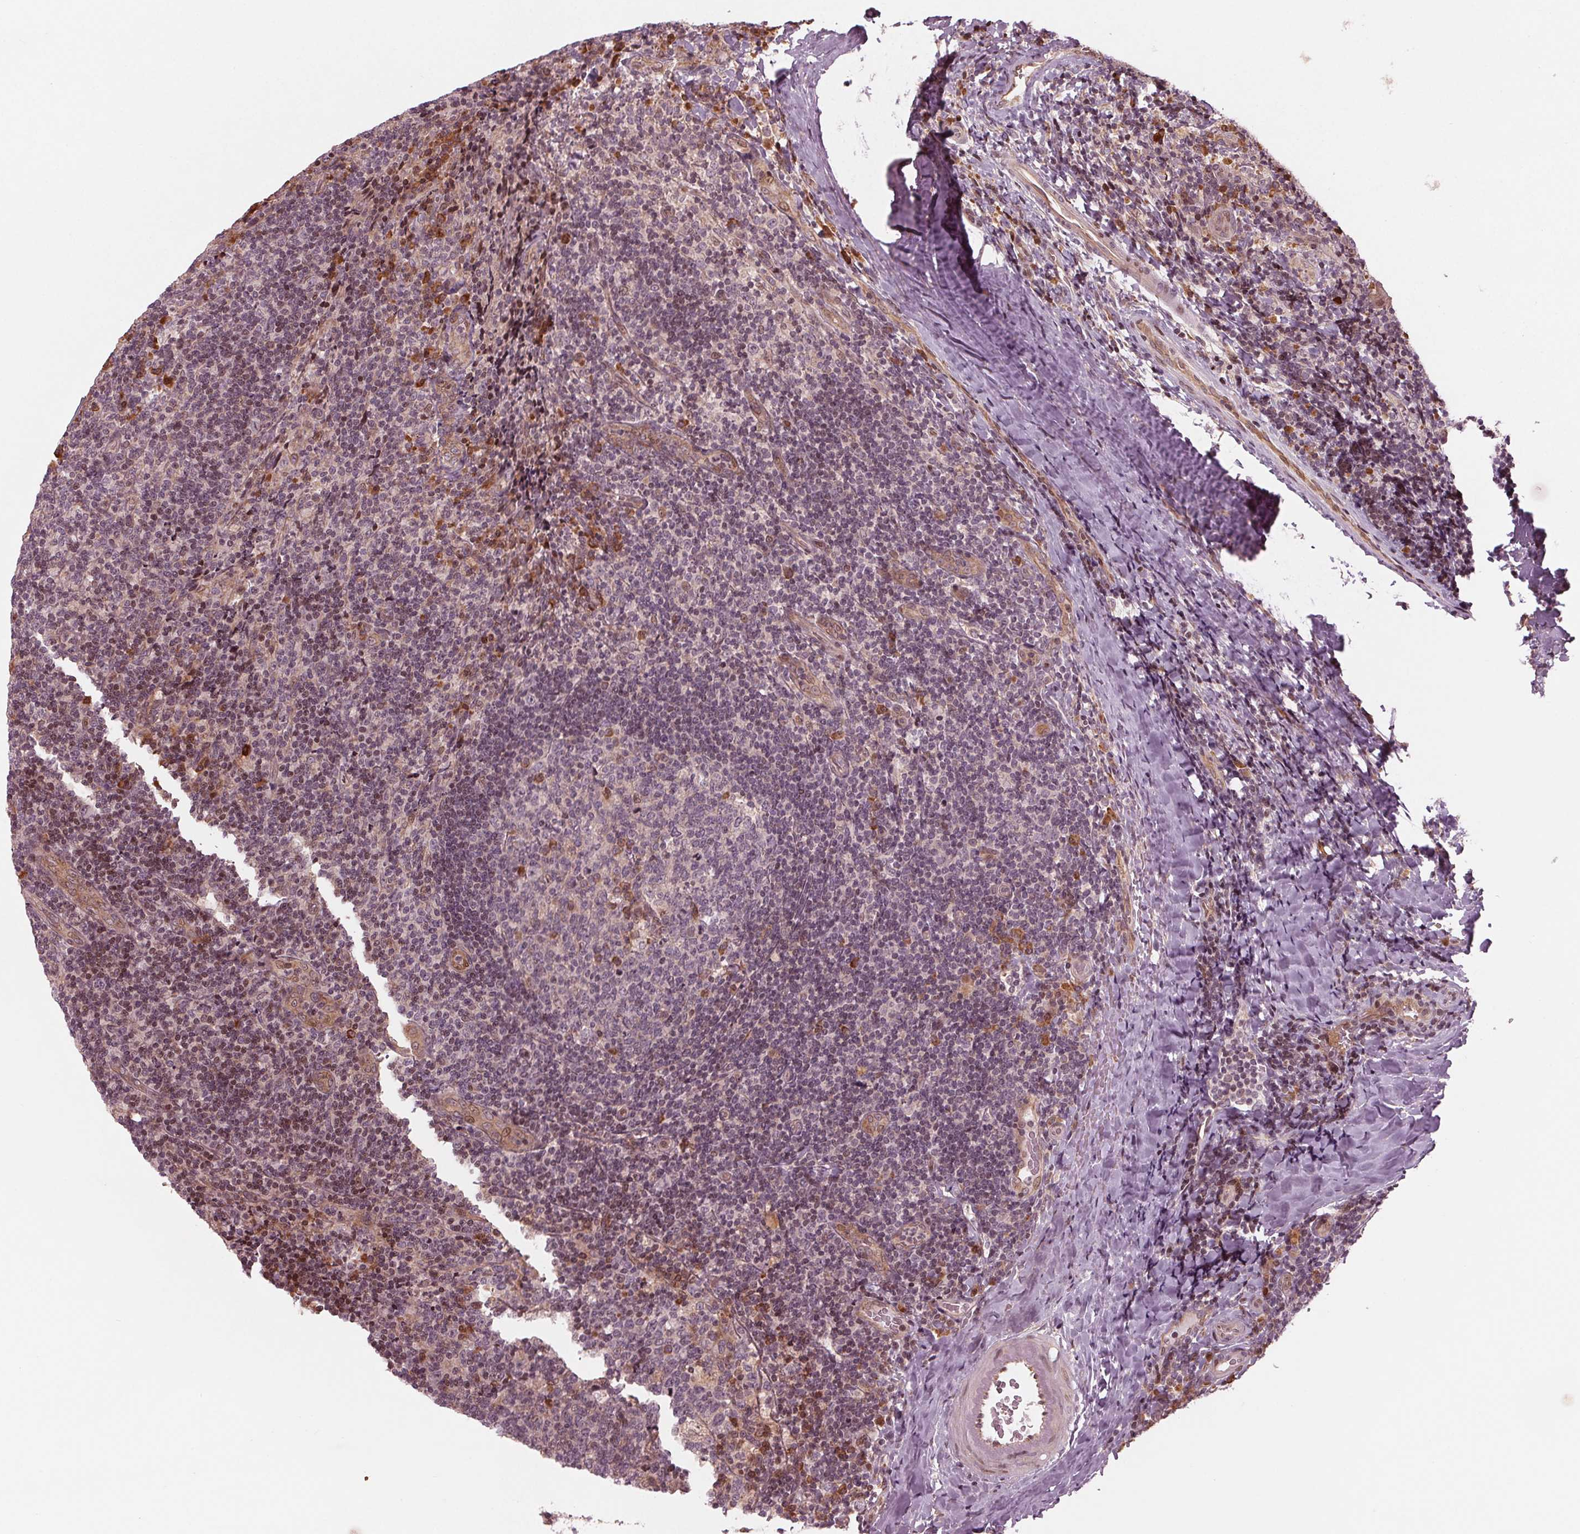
{"staining": {"intensity": "moderate", "quantity": "<25%", "location": "nuclear"}, "tissue": "tonsil", "cell_type": "Germinal center cells", "image_type": "normal", "snomed": [{"axis": "morphology", "description": "Normal tissue, NOS"}, {"axis": "topography", "description": "Tonsil"}], "caption": "DAB (3,3'-diaminobenzidine) immunohistochemical staining of normal tonsil reveals moderate nuclear protein expression in about <25% of germinal center cells.", "gene": "CMIP", "patient": {"sex": "male", "age": 17}}